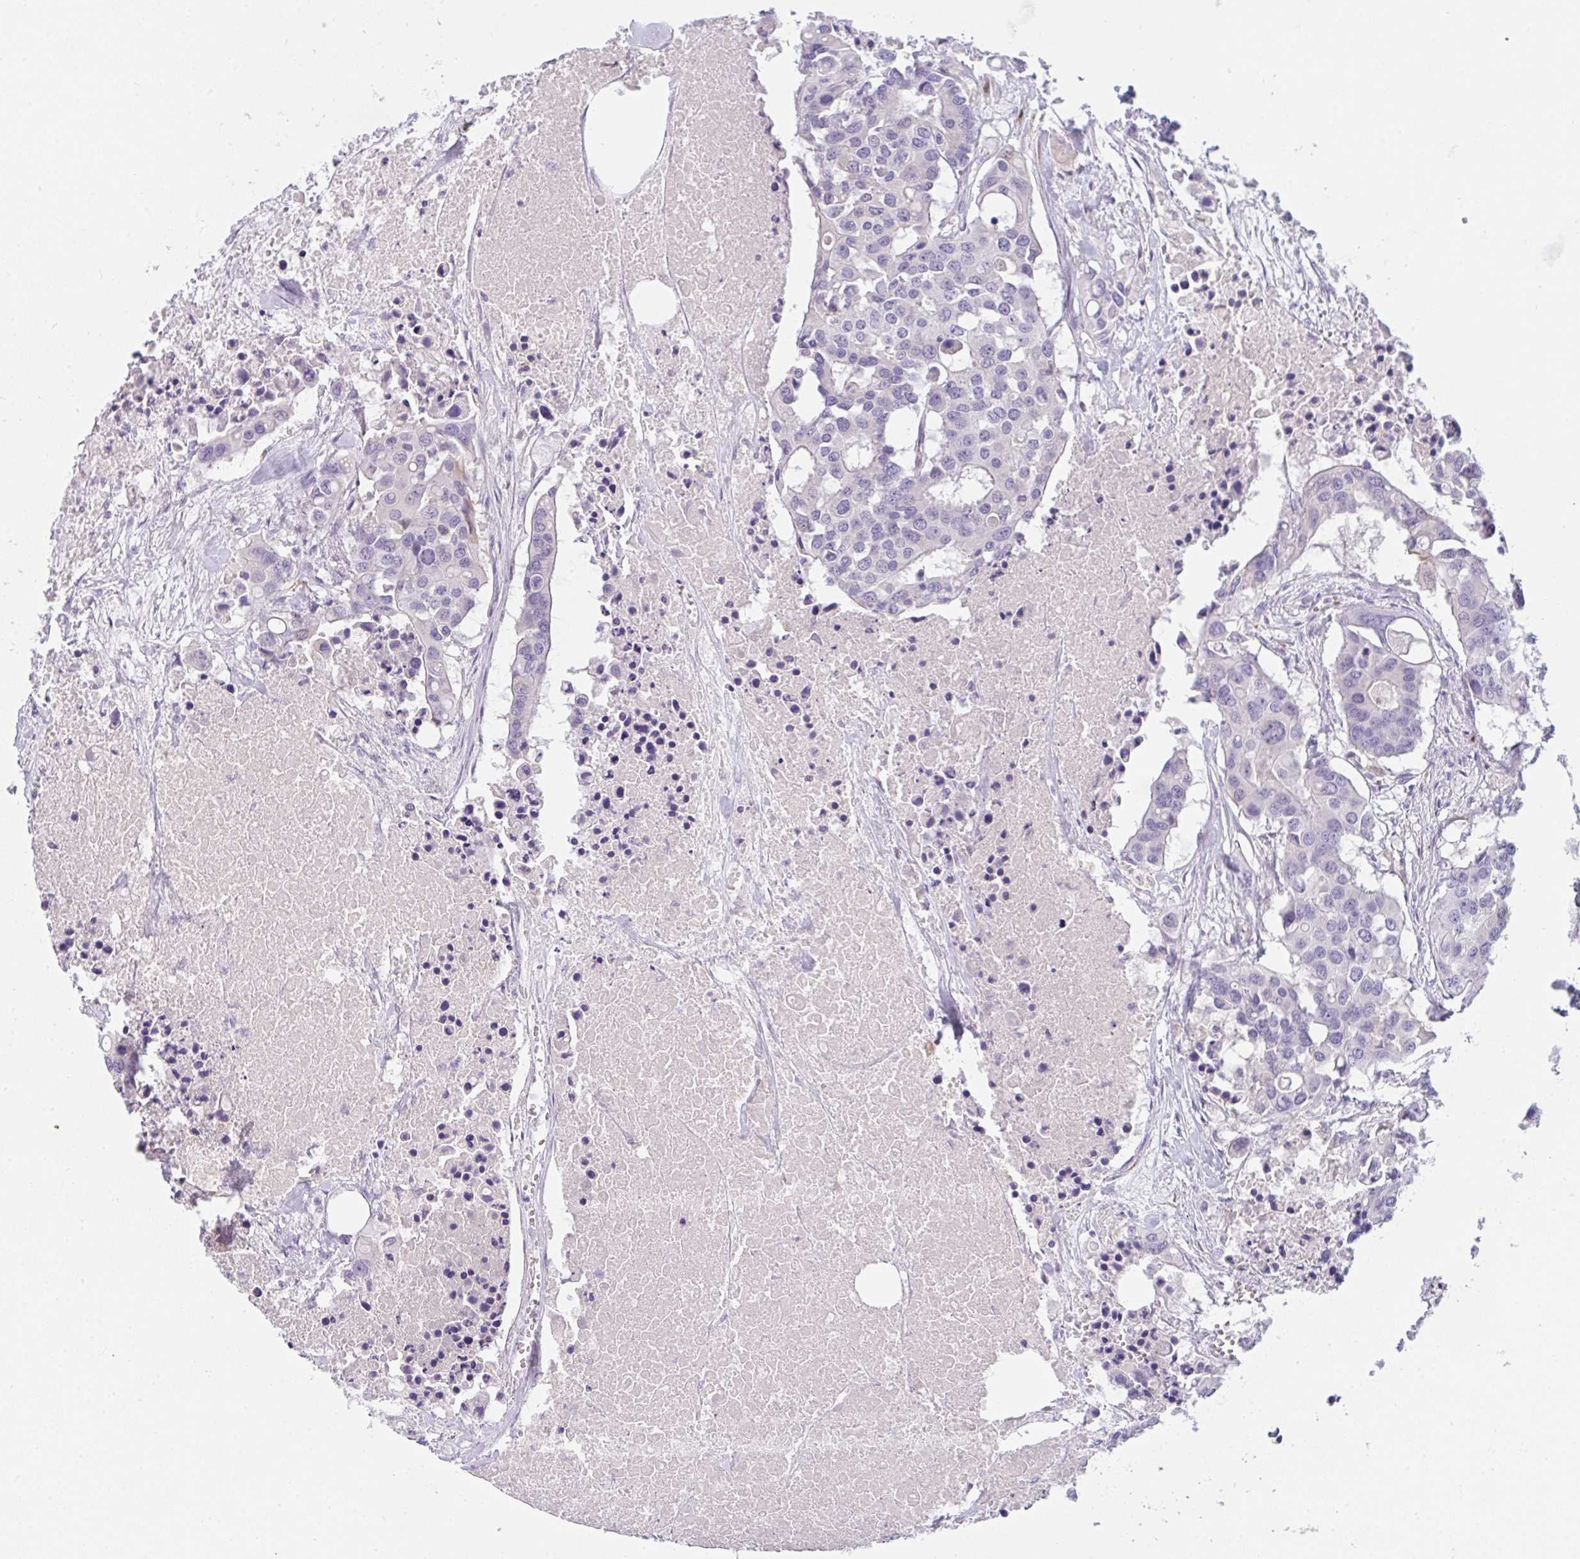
{"staining": {"intensity": "negative", "quantity": "none", "location": "none"}, "tissue": "colorectal cancer", "cell_type": "Tumor cells", "image_type": "cancer", "snomed": [{"axis": "morphology", "description": "Adenocarcinoma, NOS"}, {"axis": "topography", "description": "Colon"}], "caption": "This is a histopathology image of immunohistochemistry staining of colorectal cancer, which shows no positivity in tumor cells. Nuclei are stained in blue.", "gene": "COX7B", "patient": {"sex": "male", "age": 77}}